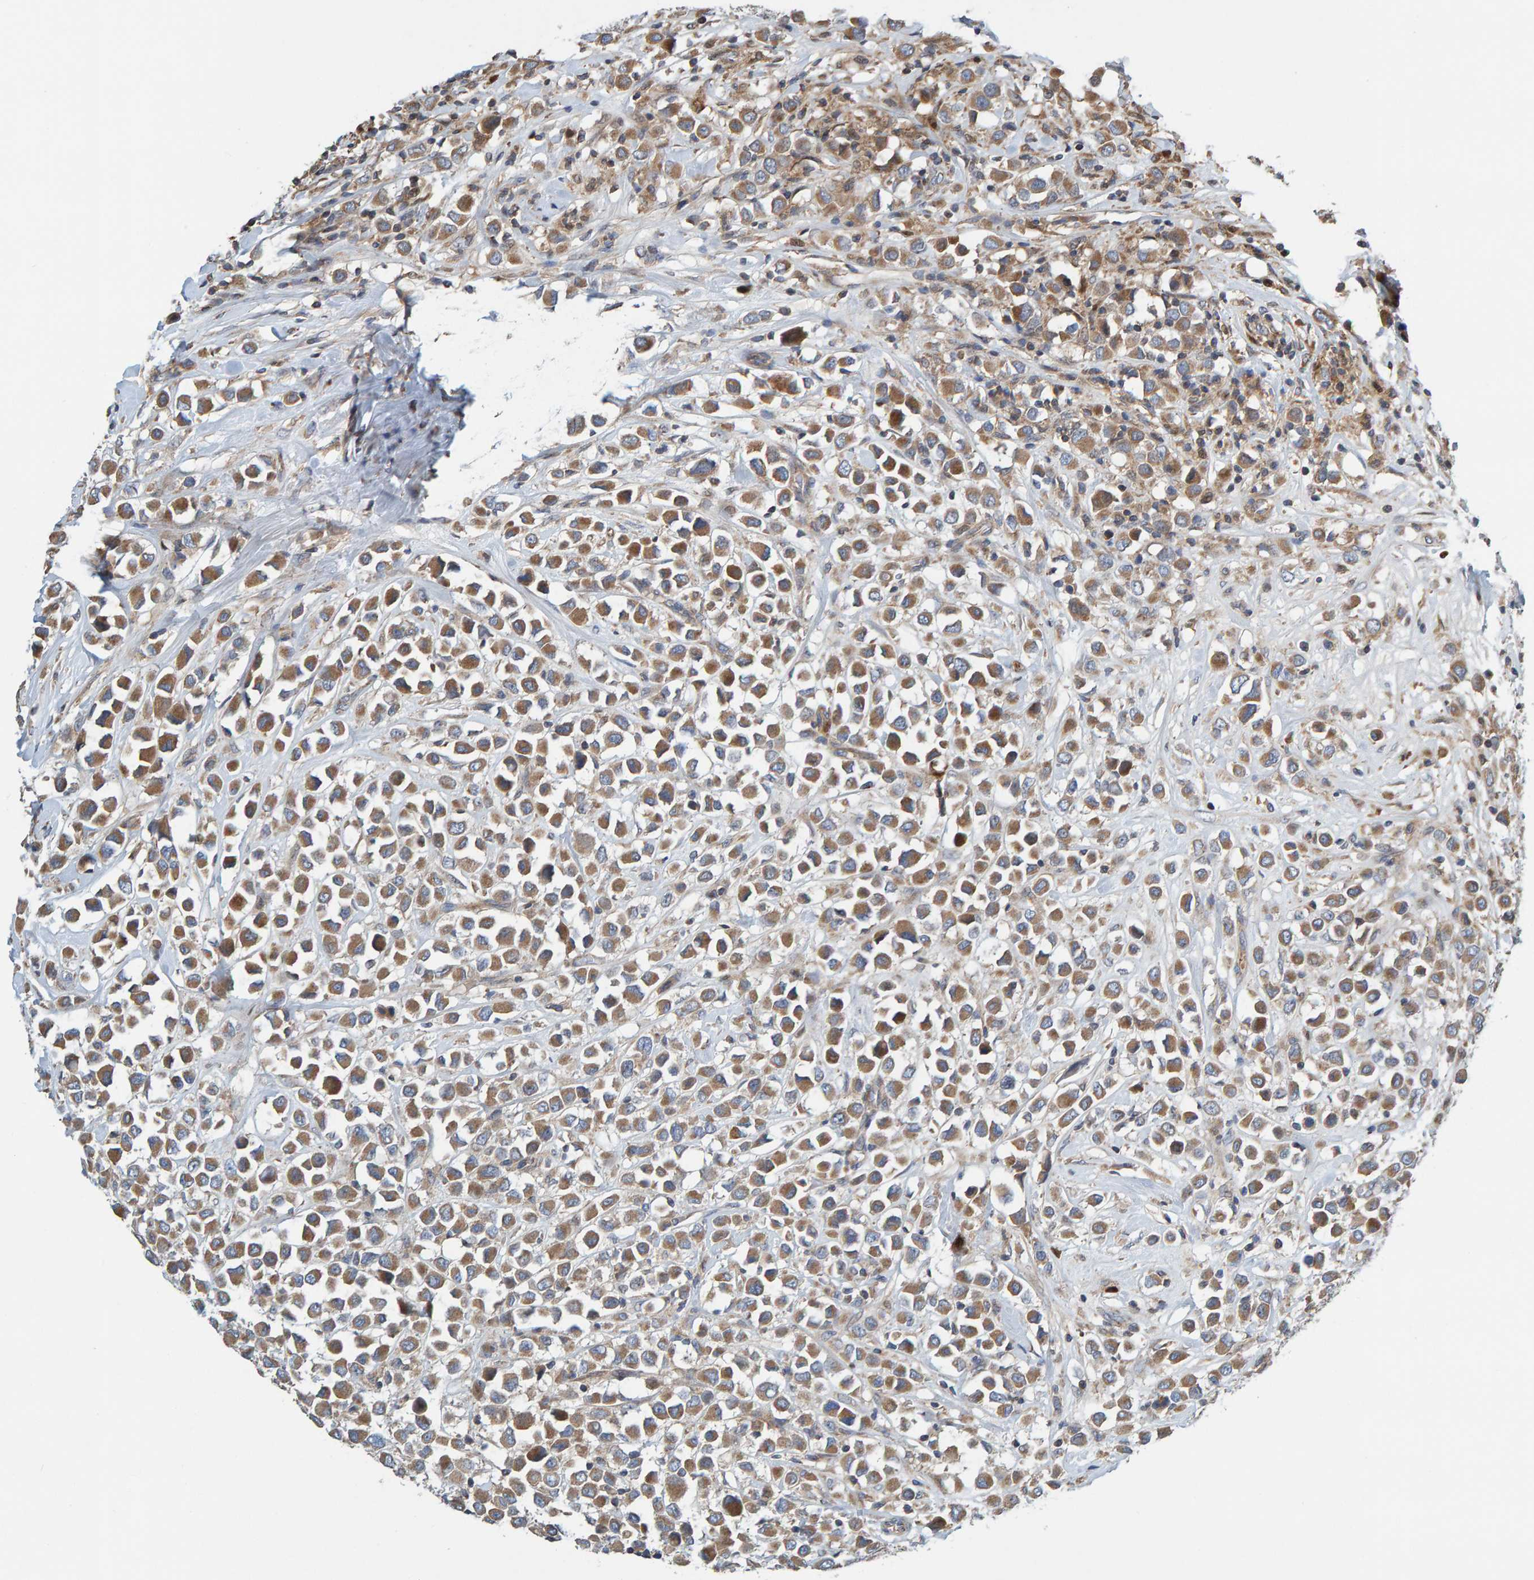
{"staining": {"intensity": "moderate", "quantity": ">75%", "location": "cytoplasmic/membranous"}, "tissue": "breast cancer", "cell_type": "Tumor cells", "image_type": "cancer", "snomed": [{"axis": "morphology", "description": "Duct carcinoma"}, {"axis": "topography", "description": "Breast"}], "caption": "Protein staining of invasive ductal carcinoma (breast) tissue reveals moderate cytoplasmic/membranous expression in about >75% of tumor cells. The protein of interest is shown in brown color, while the nuclei are stained blue.", "gene": "KIAA0753", "patient": {"sex": "female", "age": 61}}